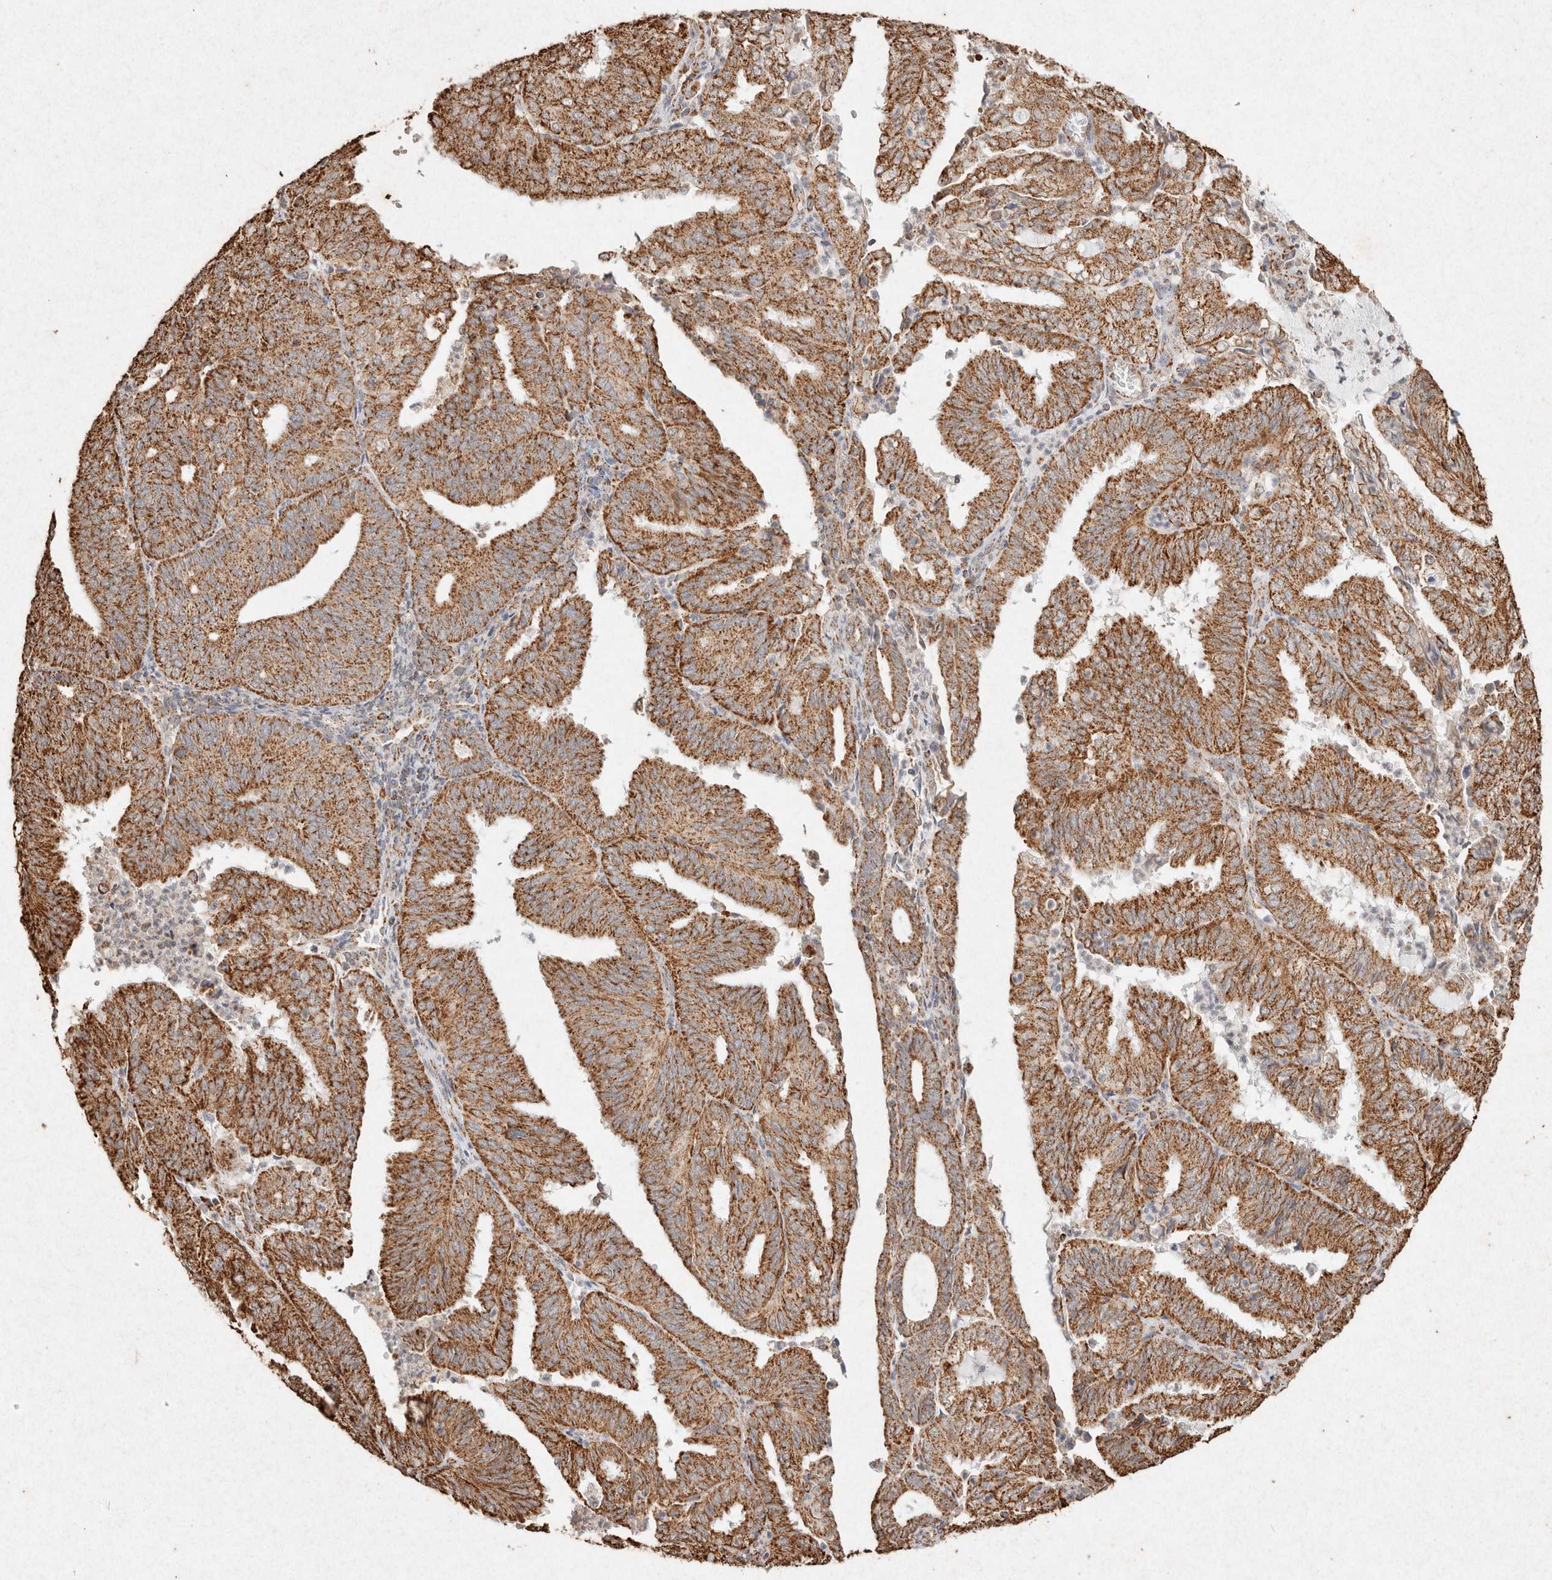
{"staining": {"intensity": "strong", "quantity": ">75%", "location": "cytoplasmic/membranous"}, "tissue": "endometrial cancer", "cell_type": "Tumor cells", "image_type": "cancer", "snomed": [{"axis": "morphology", "description": "Adenocarcinoma, NOS"}, {"axis": "topography", "description": "Uterus"}], "caption": "Immunohistochemical staining of endometrial cancer displays high levels of strong cytoplasmic/membranous protein positivity in approximately >75% of tumor cells. Nuclei are stained in blue.", "gene": "SDC2", "patient": {"sex": "female", "age": 60}}